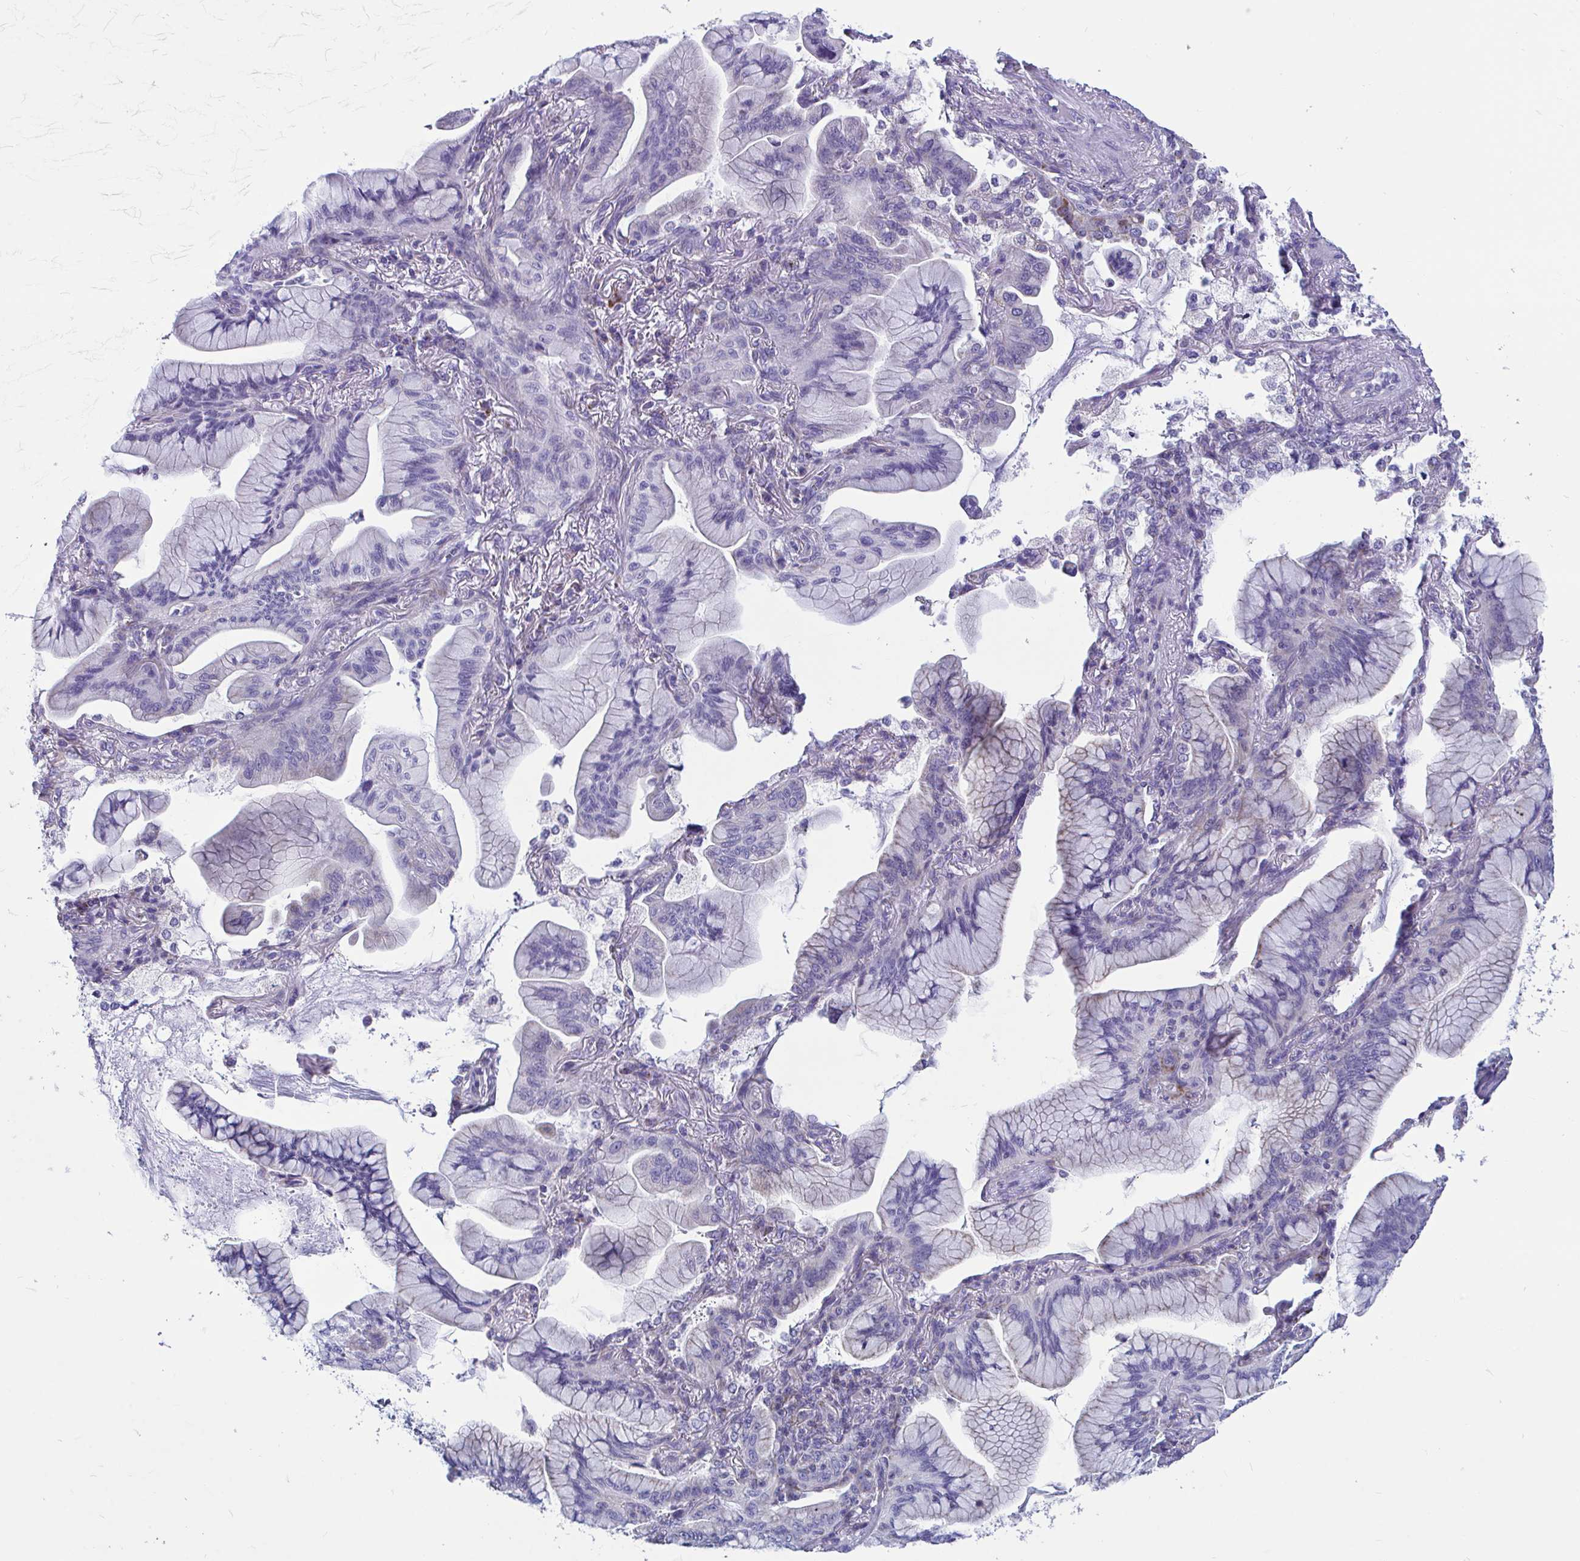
{"staining": {"intensity": "negative", "quantity": "none", "location": "none"}, "tissue": "lung cancer", "cell_type": "Tumor cells", "image_type": "cancer", "snomed": [{"axis": "morphology", "description": "Adenocarcinoma, NOS"}, {"axis": "topography", "description": "Lung"}], "caption": "The micrograph exhibits no staining of tumor cells in lung adenocarcinoma. The staining is performed using DAB brown chromogen with nuclei counter-stained in using hematoxylin.", "gene": "OR13A1", "patient": {"sex": "male", "age": 77}}